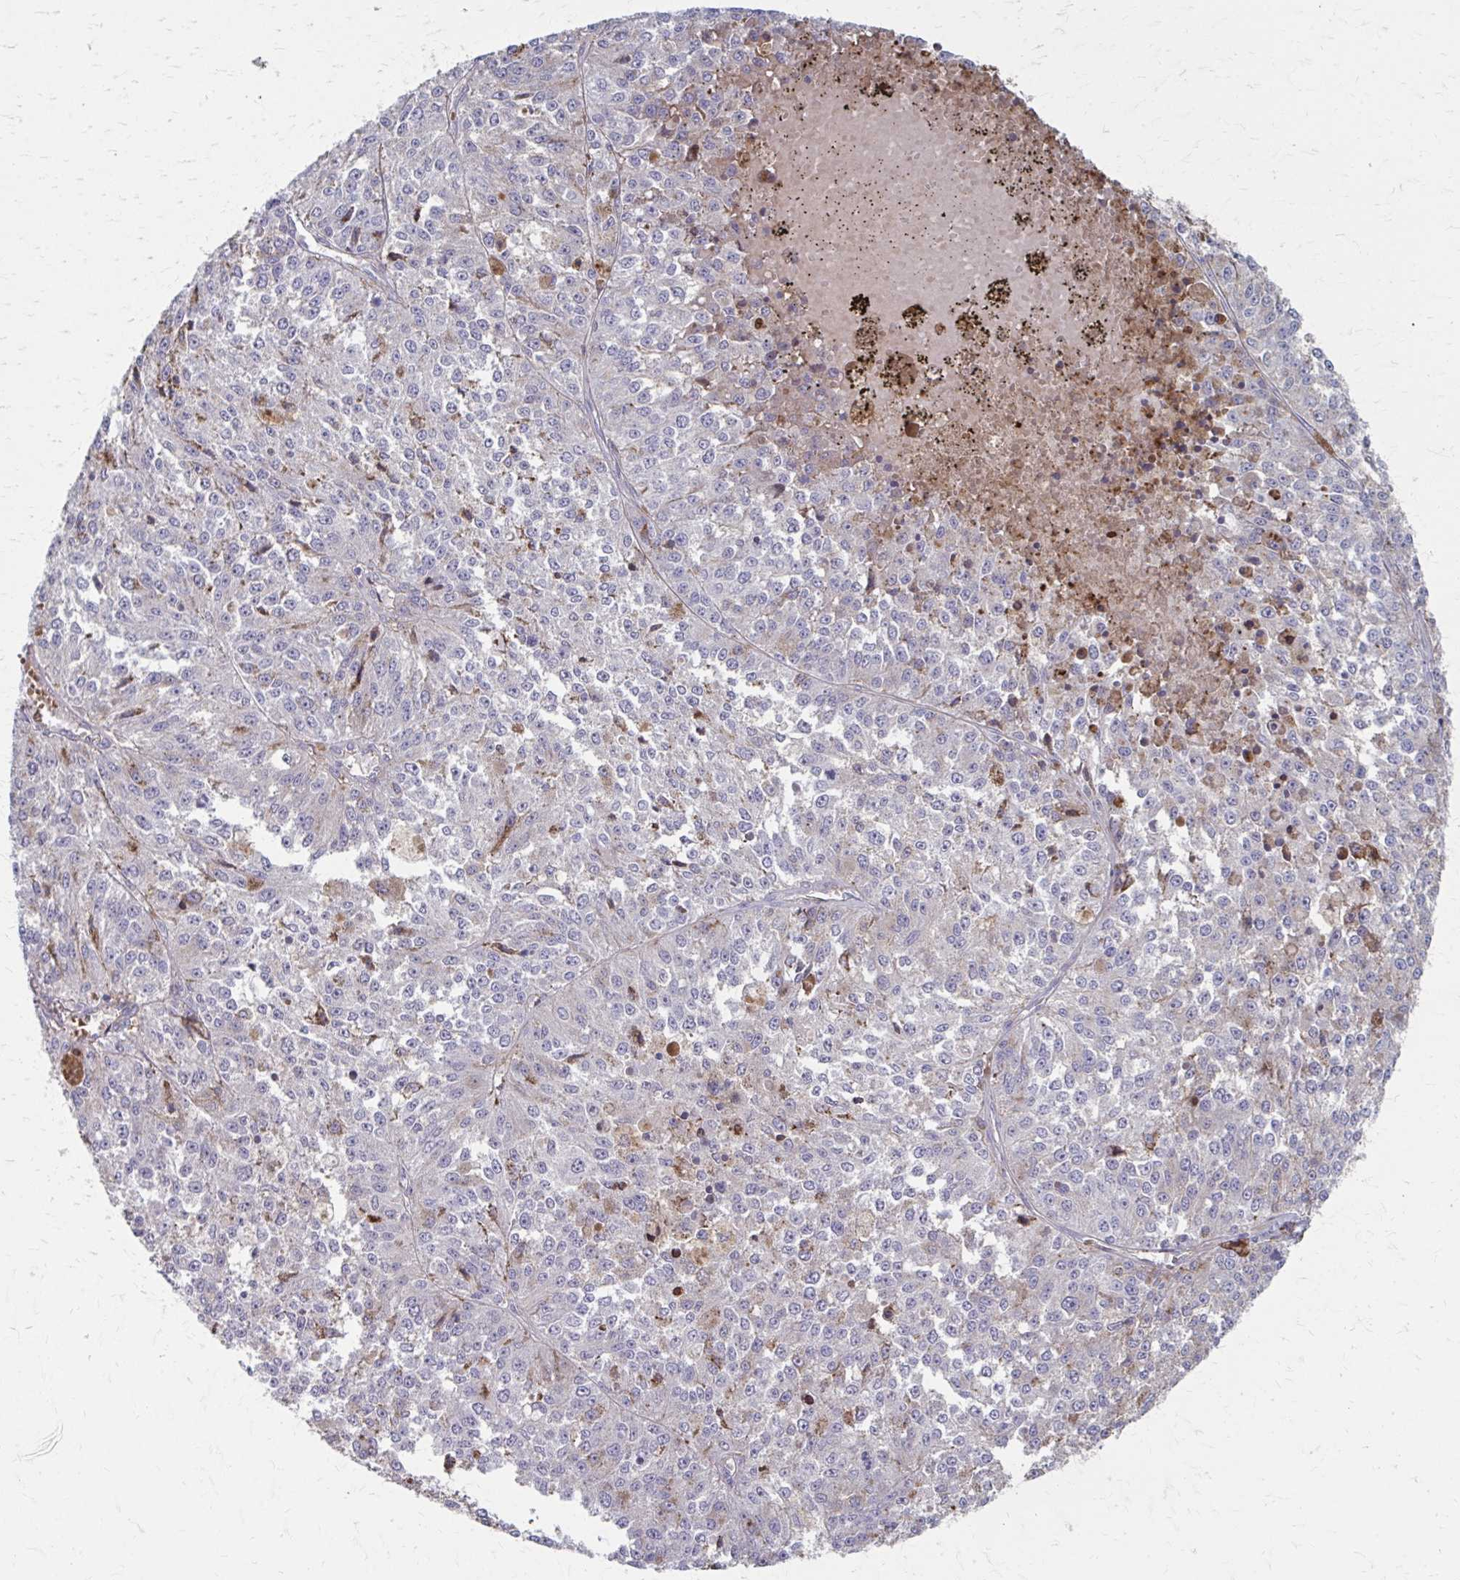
{"staining": {"intensity": "negative", "quantity": "none", "location": "none"}, "tissue": "melanoma", "cell_type": "Tumor cells", "image_type": "cancer", "snomed": [{"axis": "morphology", "description": "Malignant melanoma, Metastatic site"}, {"axis": "topography", "description": "Lymph node"}], "caption": "Immunohistochemical staining of malignant melanoma (metastatic site) exhibits no significant staining in tumor cells.", "gene": "MMP14", "patient": {"sex": "female", "age": 64}}